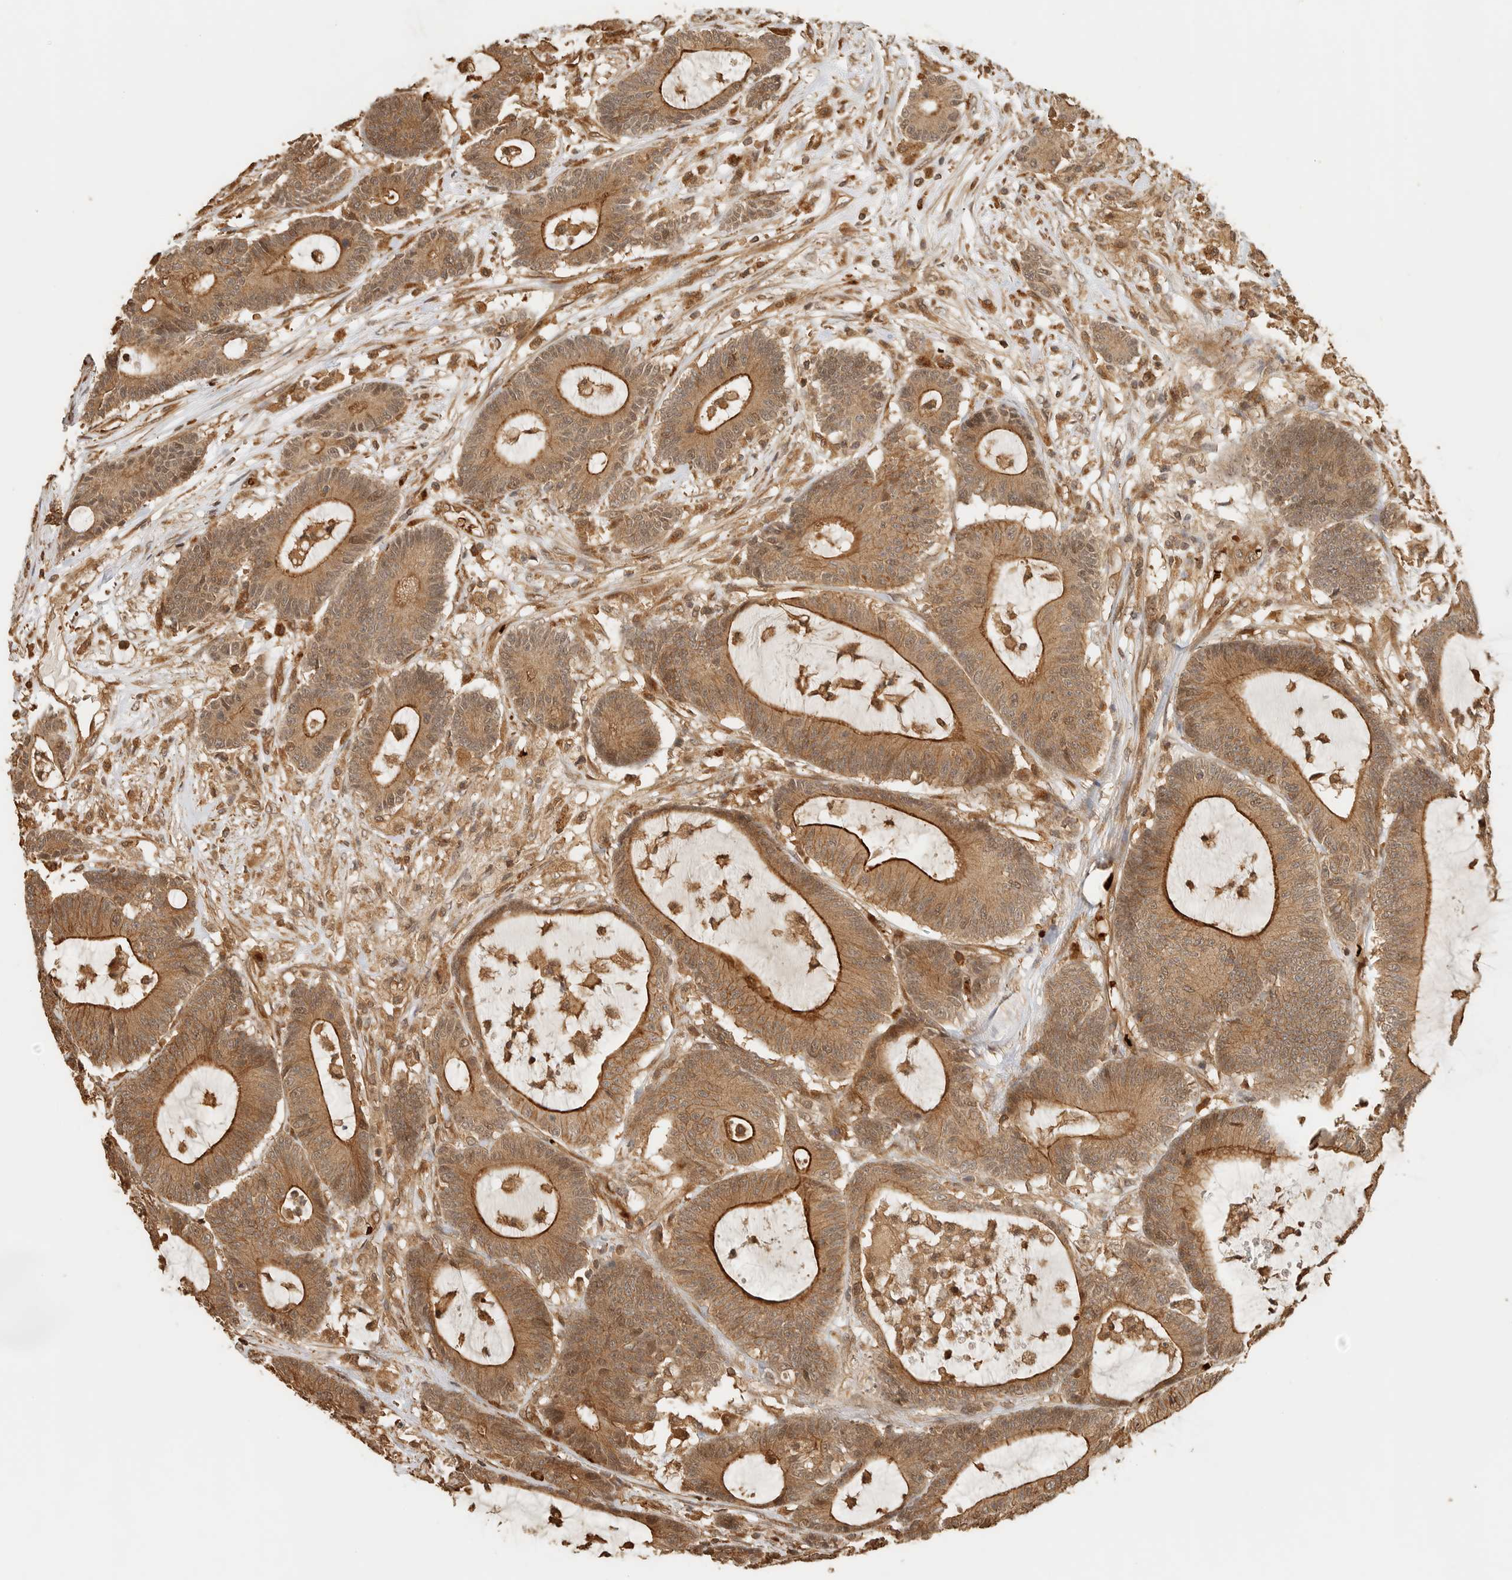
{"staining": {"intensity": "moderate", "quantity": ">75%", "location": "cytoplasmic/membranous"}, "tissue": "colorectal cancer", "cell_type": "Tumor cells", "image_type": "cancer", "snomed": [{"axis": "morphology", "description": "Adenocarcinoma, NOS"}, {"axis": "topography", "description": "Colon"}], "caption": "High-power microscopy captured an immunohistochemistry (IHC) photomicrograph of adenocarcinoma (colorectal), revealing moderate cytoplasmic/membranous staining in about >75% of tumor cells.", "gene": "OTUD6B", "patient": {"sex": "female", "age": 84}}